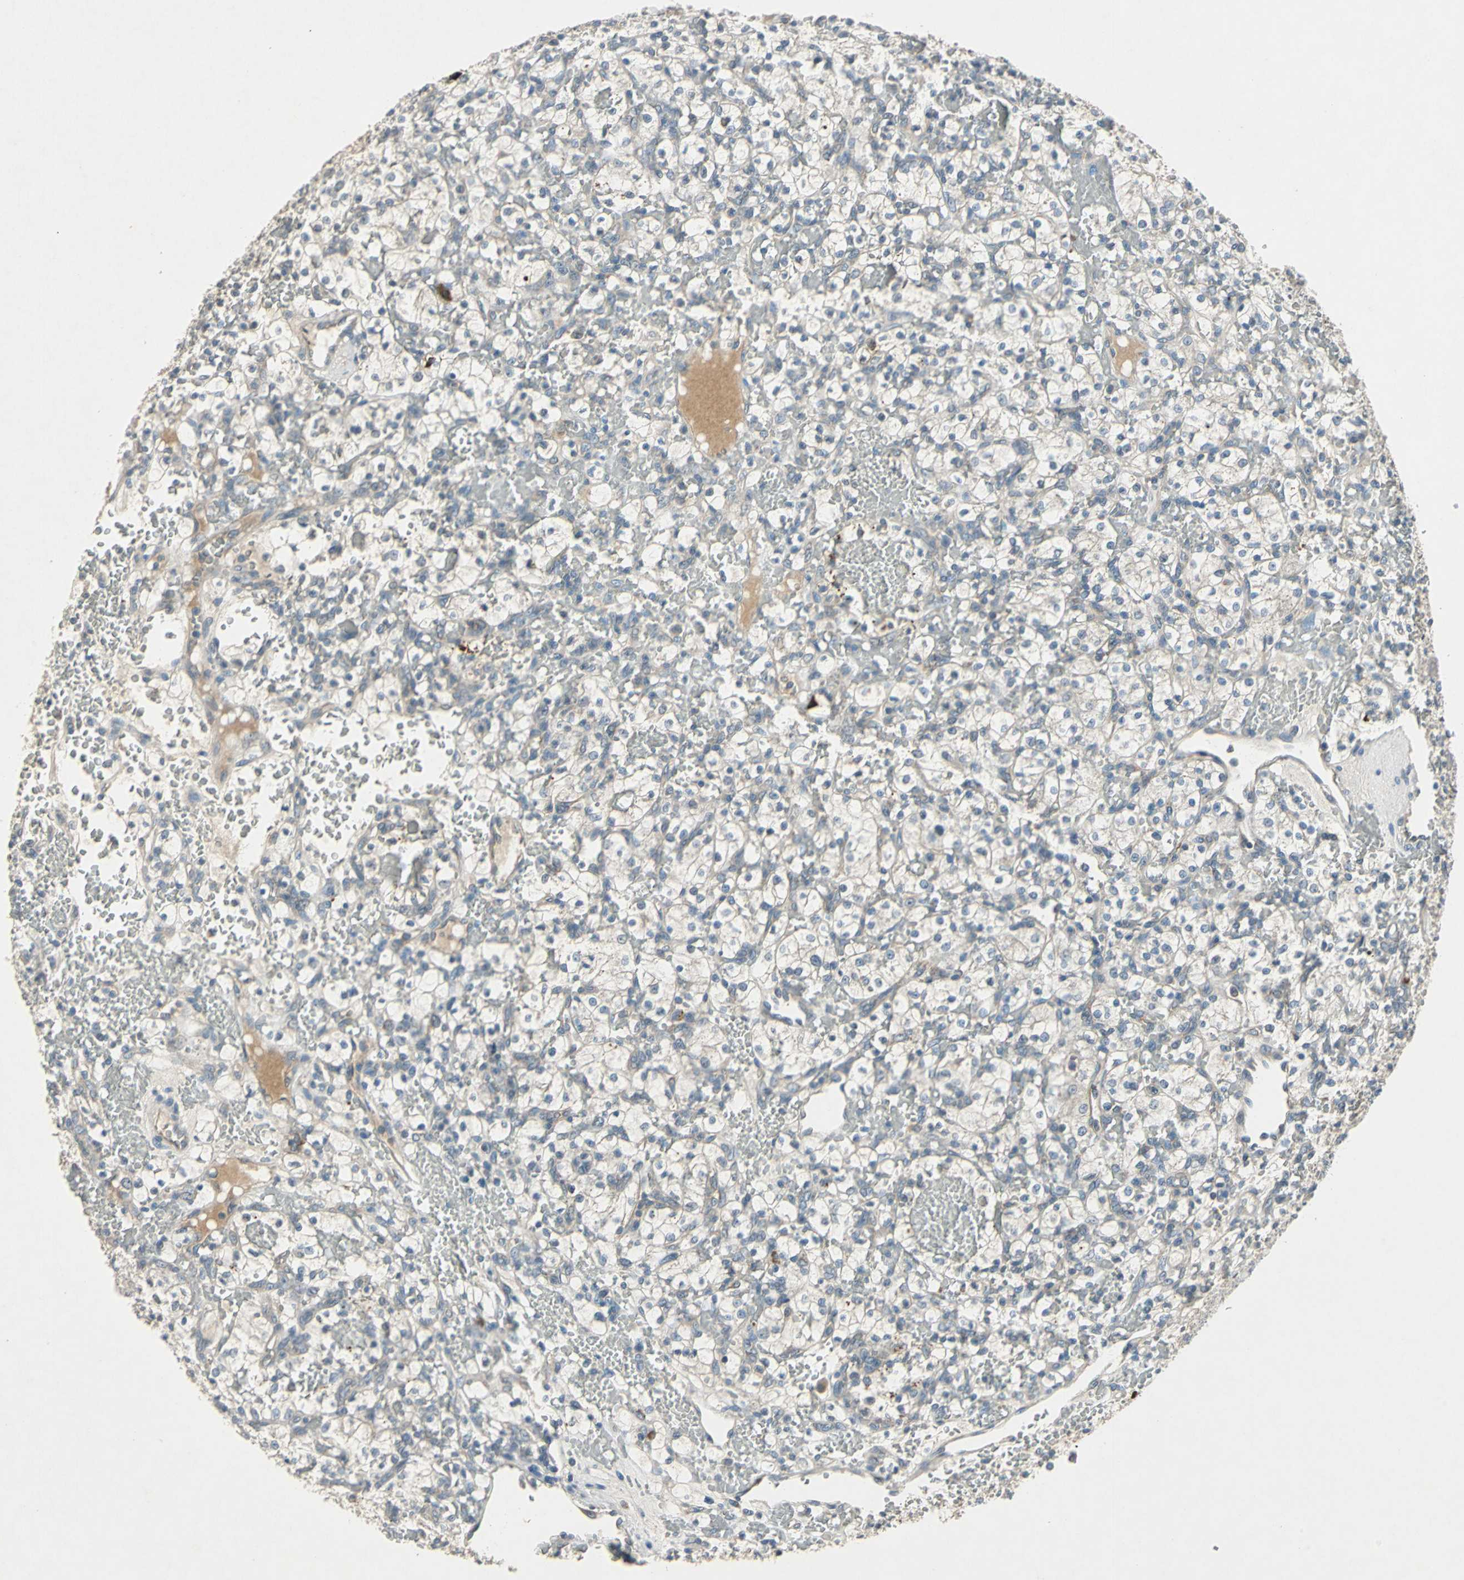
{"staining": {"intensity": "weak", "quantity": "25%-75%", "location": "cytoplasmic/membranous"}, "tissue": "renal cancer", "cell_type": "Tumor cells", "image_type": "cancer", "snomed": [{"axis": "morphology", "description": "Adenocarcinoma, NOS"}, {"axis": "topography", "description": "Kidney"}], "caption": "Immunohistochemistry (IHC) staining of renal cancer (adenocarcinoma), which shows low levels of weak cytoplasmic/membranous staining in approximately 25%-75% of tumor cells indicating weak cytoplasmic/membranous protein positivity. The staining was performed using DAB (brown) for protein detection and nuclei were counterstained in hematoxylin (blue).", "gene": "SLC2A13", "patient": {"sex": "female", "age": 60}}